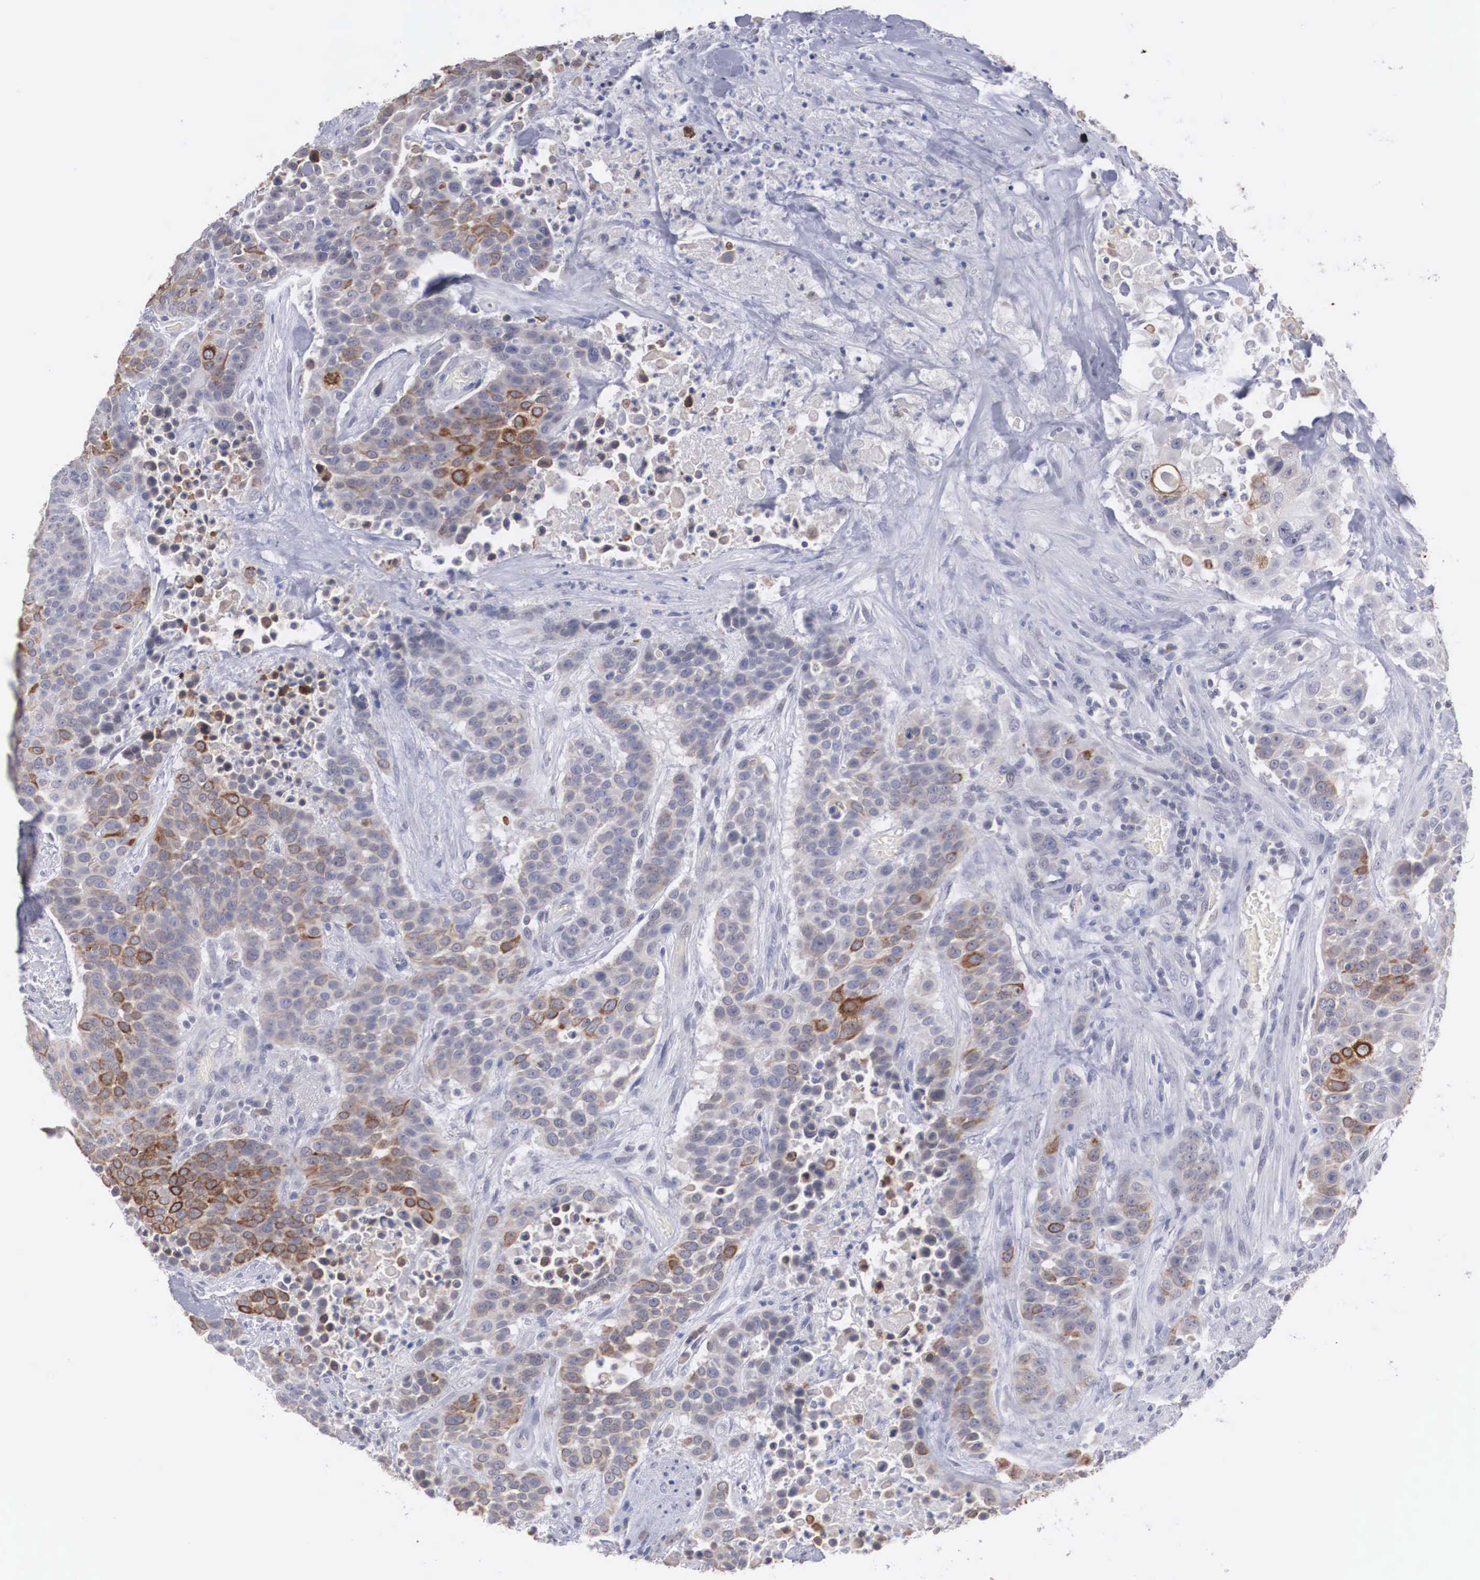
{"staining": {"intensity": "moderate", "quantity": "25%-75%", "location": "cytoplasmic/membranous"}, "tissue": "urothelial cancer", "cell_type": "Tumor cells", "image_type": "cancer", "snomed": [{"axis": "morphology", "description": "Urothelial carcinoma, High grade"}, {"axis": "topography", "description": "Urinary bladder"}], "caption": "Immunohistochemistry micrograph of neoplastic tissue: human urothelial carcinoma (high-grade) stained using immunohistochemistry exhibits medium levels of moderate protein expression localized specifically in the cytoplasmic/membranous of tumor cells, appearing as a cytoplasmic/membranous brown color.", "gene": "WDR89", "patient": {"sex": "male", "age": 74}}